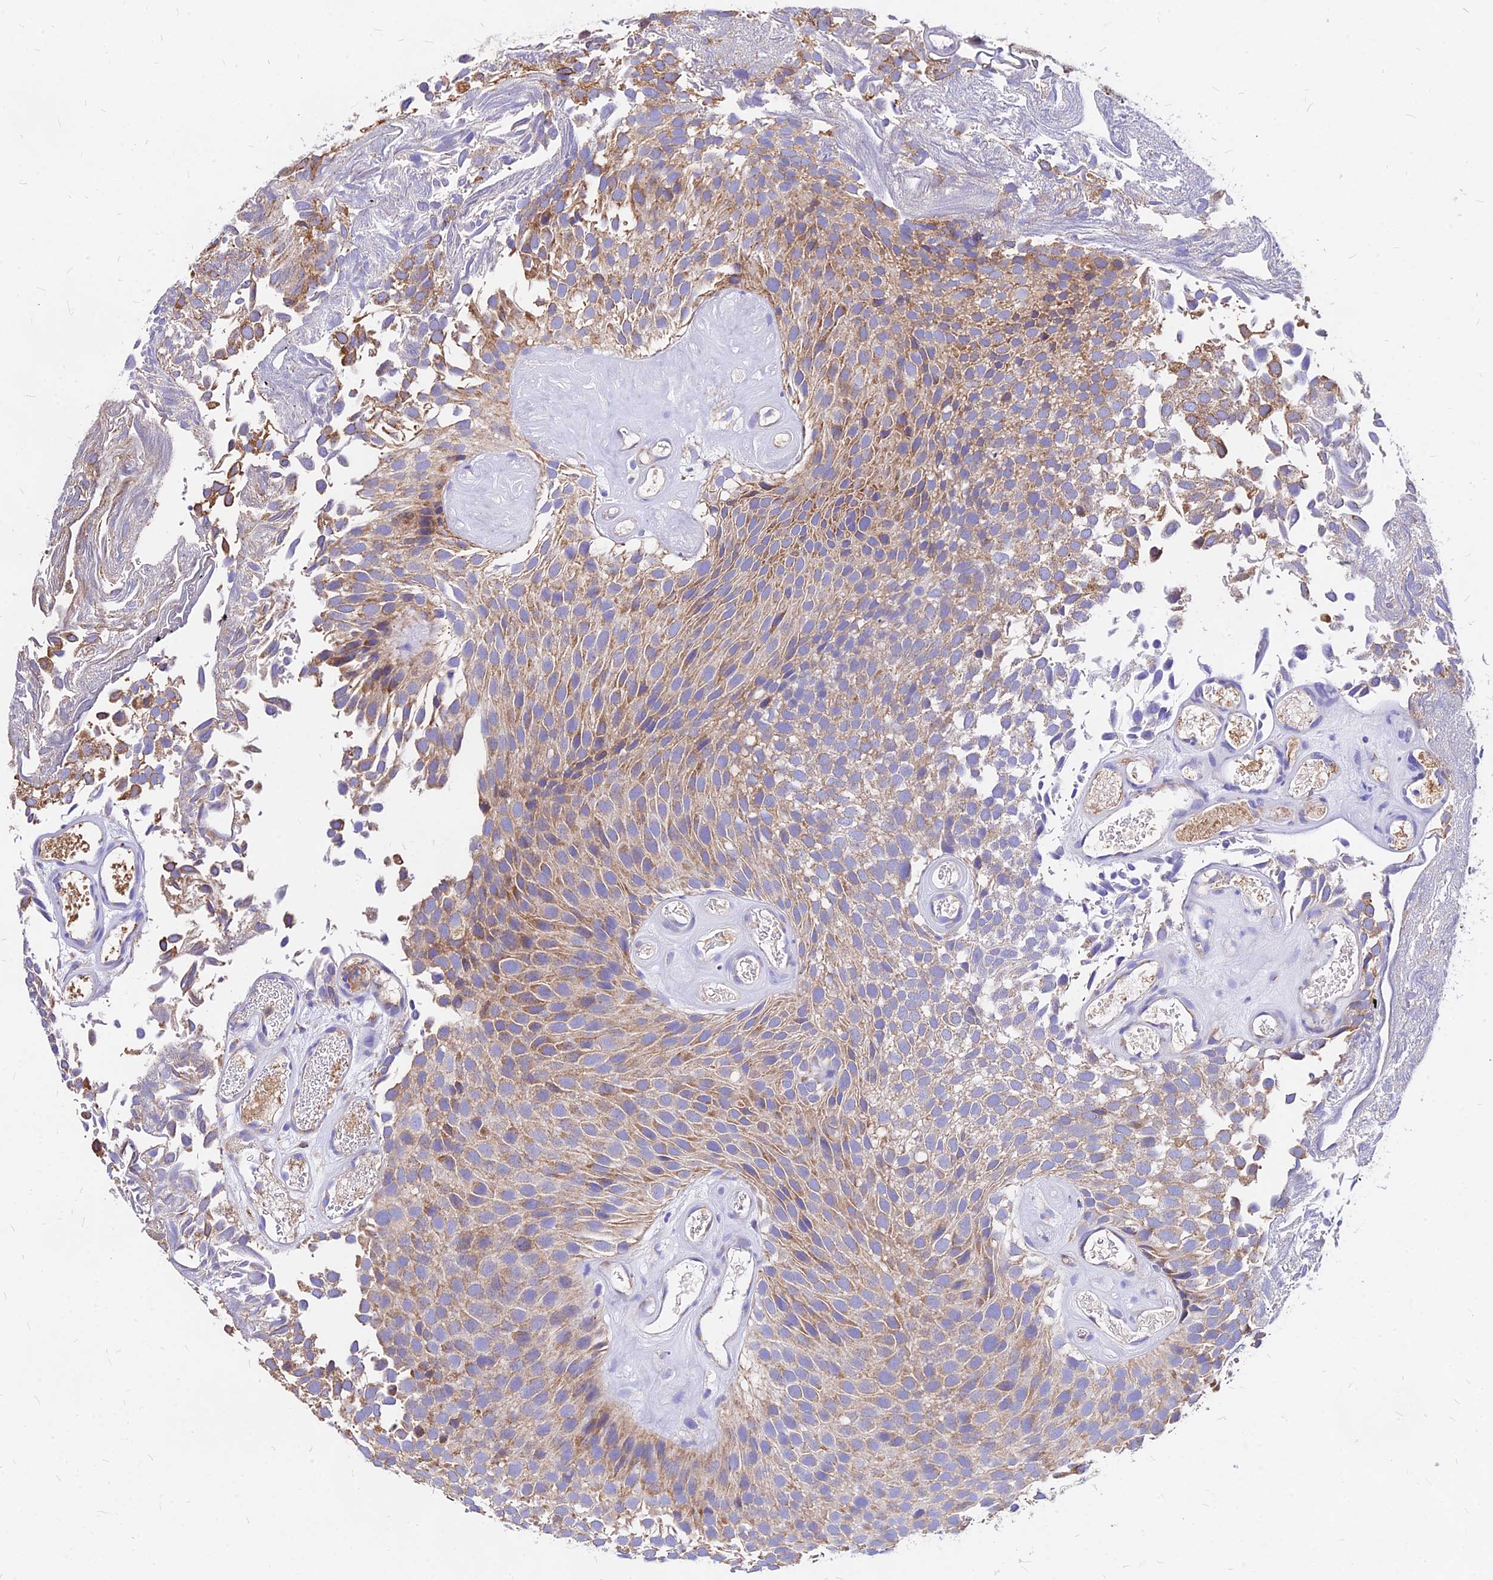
{"staining": {"intensity": "moderate", "quantity": "25%-75%", "location": "cytoplasmic/membranous"}, "tissue": "urothelial cancer", "cell_type": "Tumor cells", "image_type": "cancer", "snomed": [{"axis": "morphology", "description": "Urothelial carcinoma, Low grade"}, {"axis": "topography", "description": "Urinary bladder"}], "caption": "Immunohistochemistry (IHC) (DAB (3,3'-diaminobenzidine)) staining of urothelial carcinoma (low-grade) exhibits moderate cytoplasmic/membranous protein expression in approximately 25%-75% of tumor cells. Ihc stains the protein of interest in brown and the nuclei are stained blue.", "gene": "MRPL3", "patient": {"sex": "male", "age": 89}}